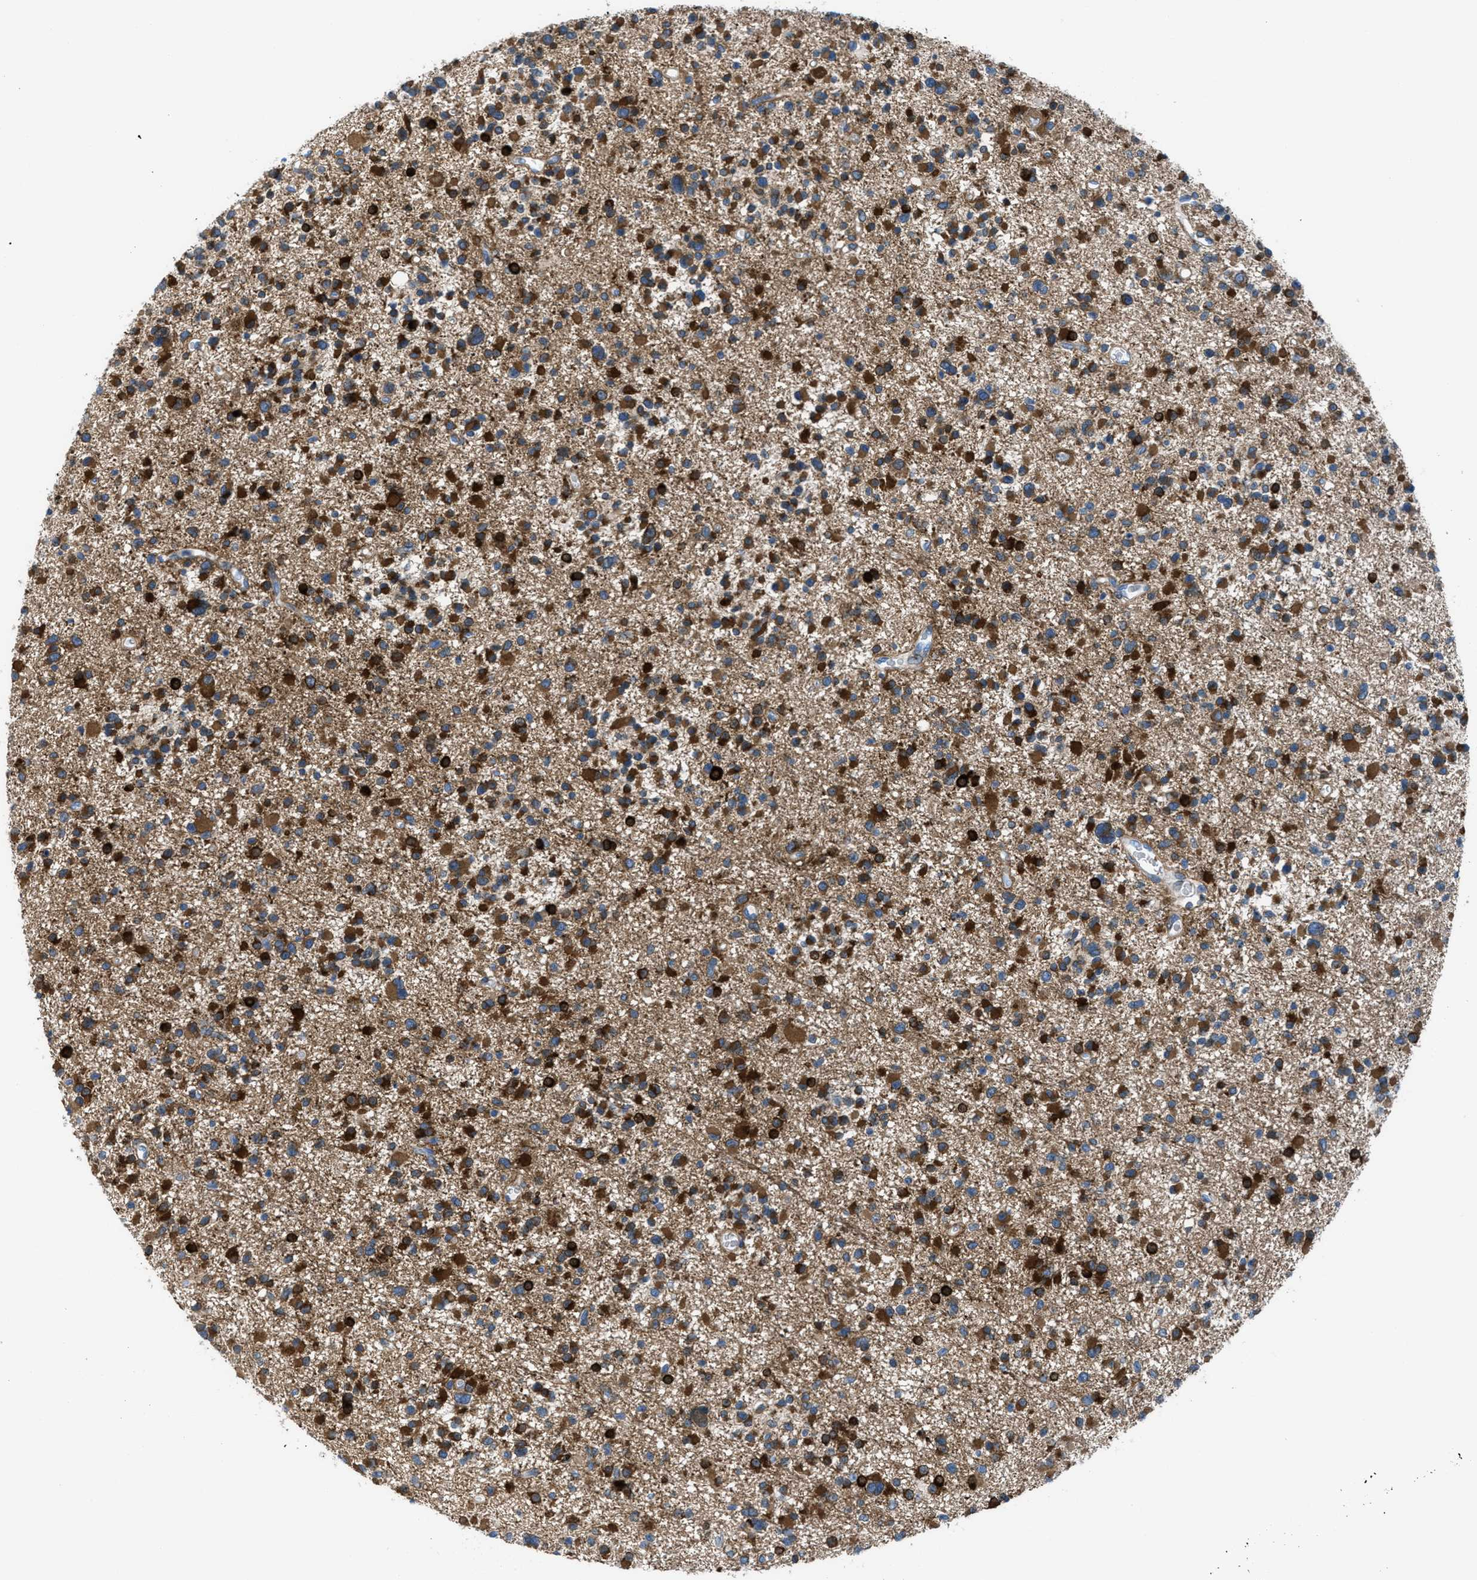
{"staining": {"intensity": "strong", "quantity": ">75%", "location": "cytoplasmic/membranous,nuclear"}, "tissue": "glioma", "cell_type": "Tumor cells", "image_type": "cancer", "snomed": [{"axis": "morphology", "description": "Glioma, malignant, Low grade"}, {"axis": "topography", "description": "Brain"}], "caption": "Protein staining of glioma tissue exhibits strong cytoplasmic/membranous and nuclear positivity in about >75% of tumor cells.", "gene": "MAPRE2", "patient": {"sex": "female", "age": 22}}